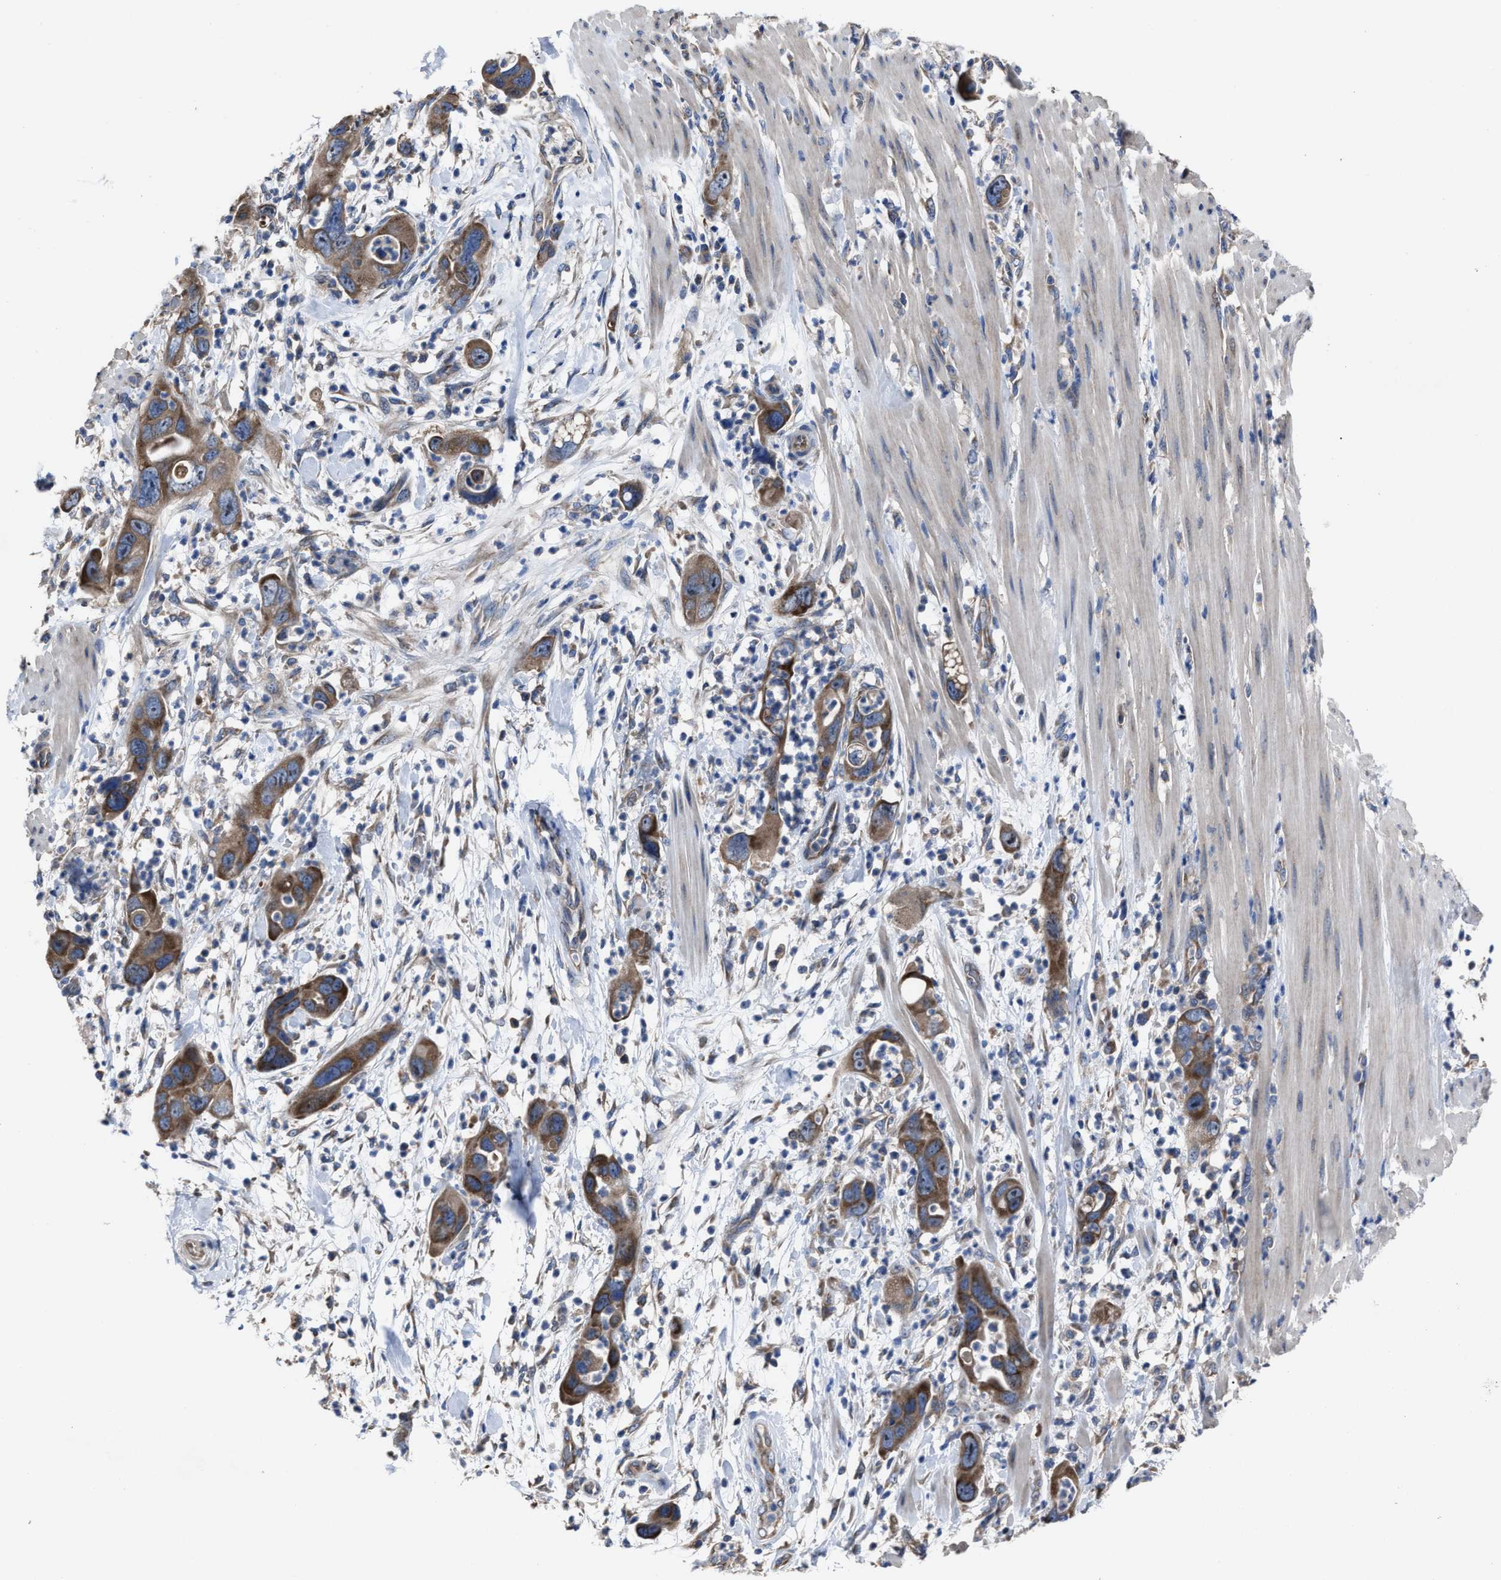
{"staining": {"intensity": "moderate", "quantity": ">75%", "location": "cytoplasmic/membranous"}, "tissue": "pancreatic cancer", "cell_type": "Tumor cells", "image_type": "cancer", "snomed": [{"axis": "morphology", "description": "Adenocarcinoma, NOS"}, {"axis": "topography", "description": "Pancreas"}], "caption": "Brown immunohistochemical staining in human pancreatic cancer shows moderate cytoplasmic/membranous expression in about >75% of tumor cells.", "gene": "UPF1", "patient": {"sex": "female", "age": 71}}